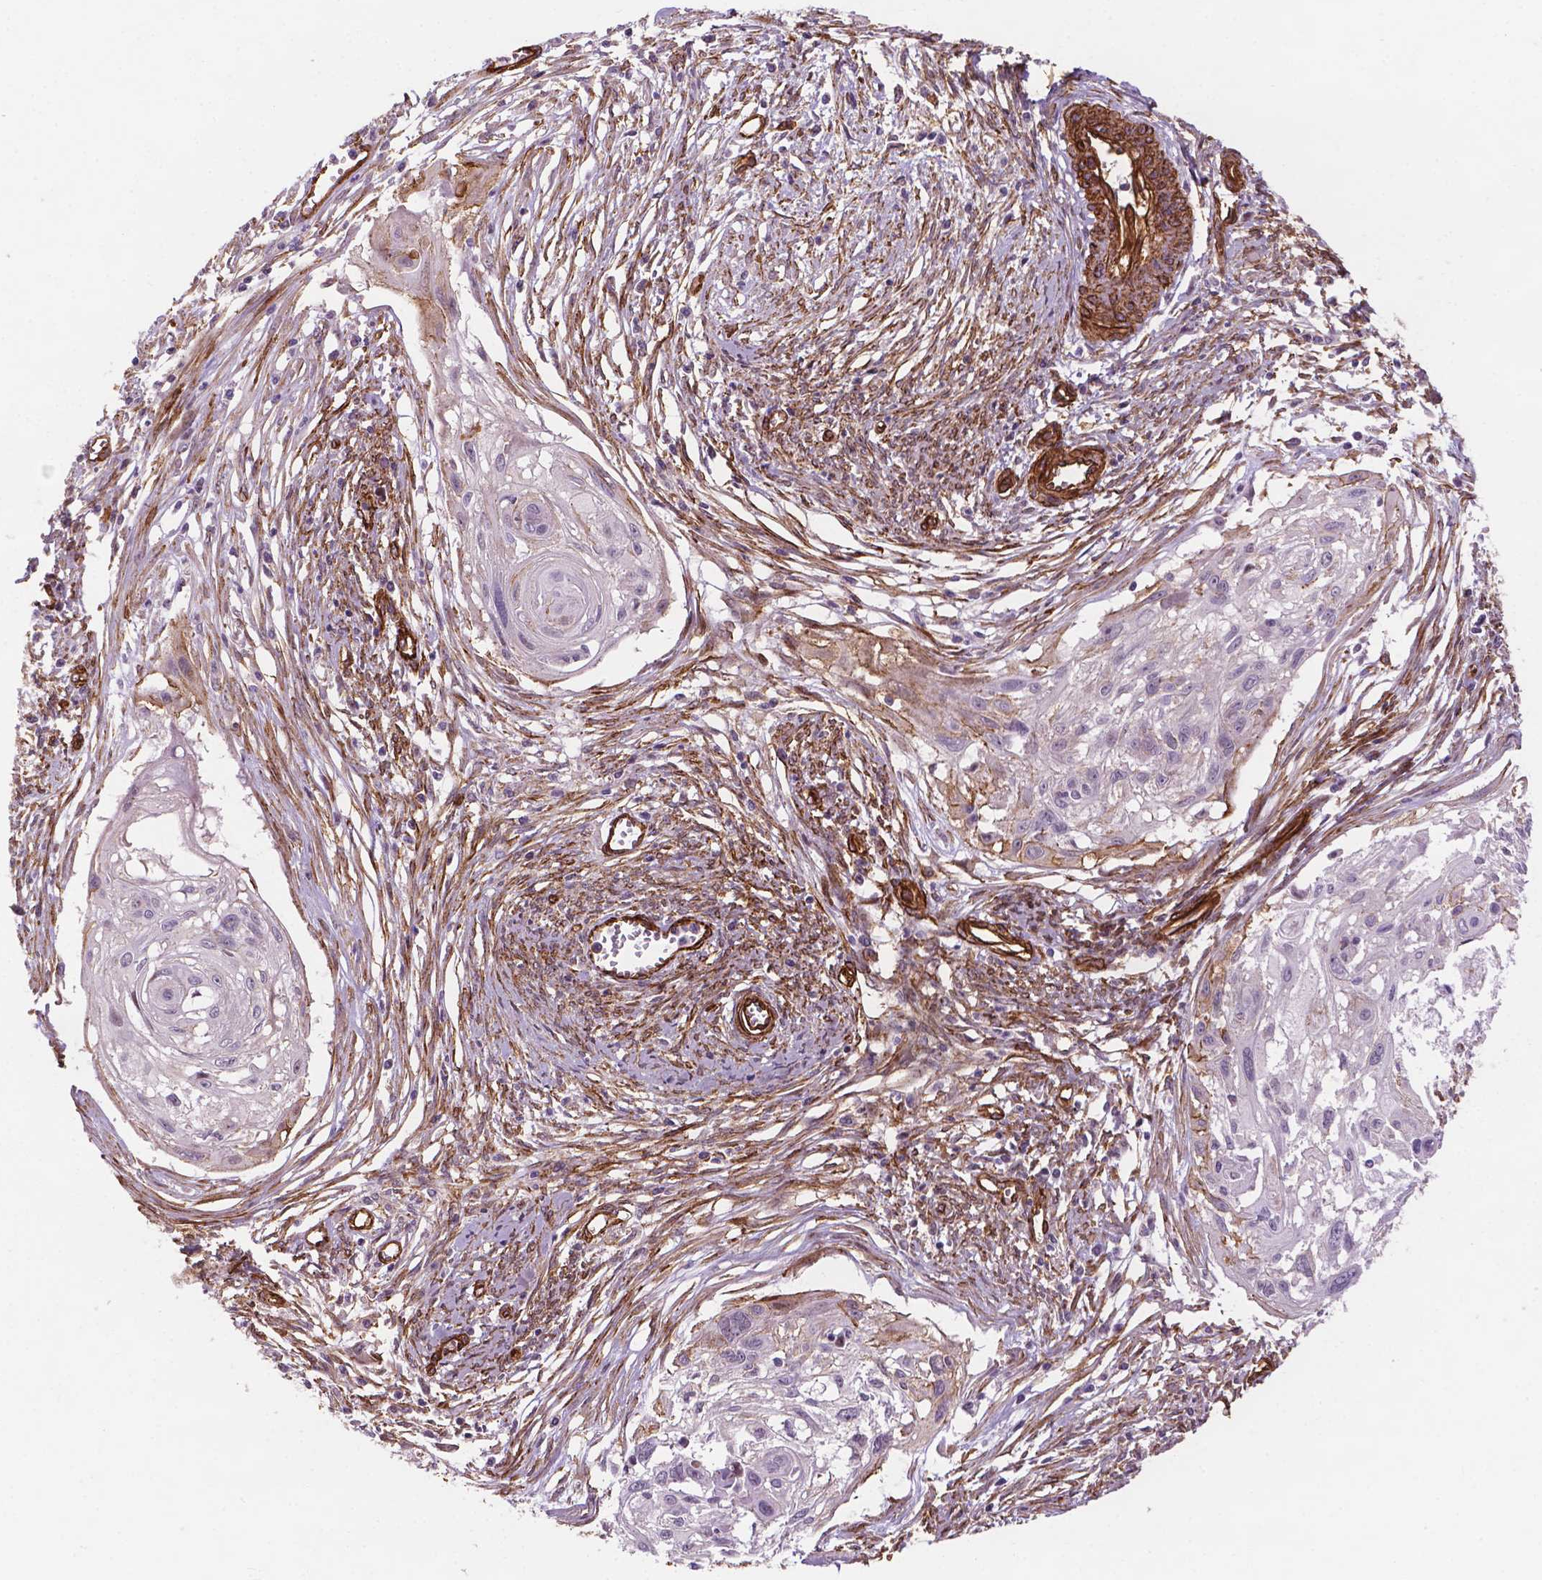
{"staining": {"intensity": "moderate", "quantity": "<25%", "location": "cytoplasmic/membranous"}, "tissue": "cervical cancer", "cell_type": "Tumor cells", "image_type": "cancer", "snomed": [{"axis": "morphology", "description": "Squamous cell carcinoma, NOS"}, {"axis": "topography", "description": "Cervix"}], "caption": "Immunohistochemistry (IHC) photomicrograph of neoplastic tissue: human cervical cancer stained using IHC displays low levels of moderate protein expression localized specifically in the cytoplasmic/membranous of tumor cells, appearing as a cytoplasmic/membranous brown color.", "gene": "EGFL8", "patient": {"sex": "female", "age": 49}}